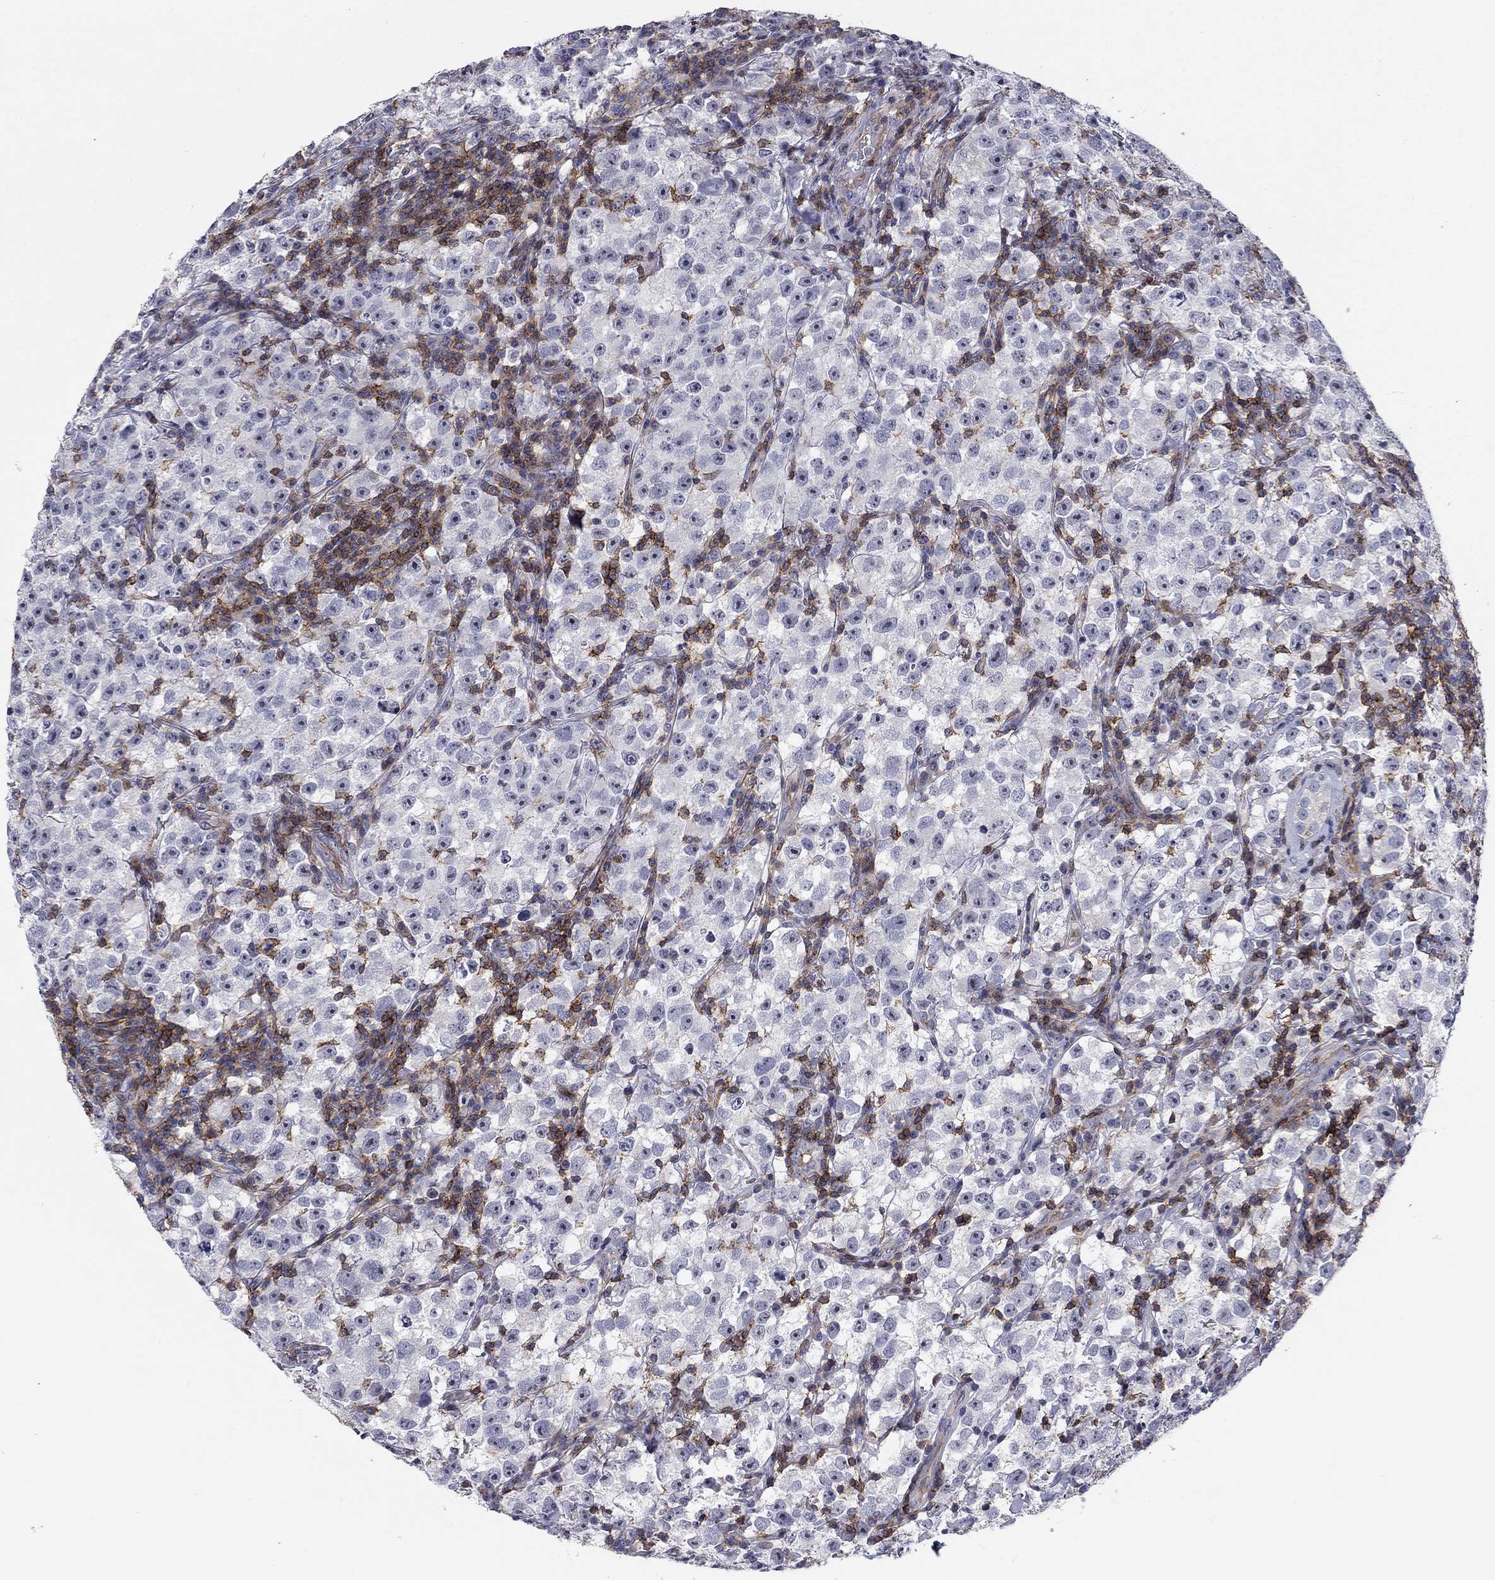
{"staining": {"intensity": "negative", "quantity": "none", "location": "none"}, "tissue": "testis cancer", "cell_type": "Tumor cells", "image_type": "cancer", "snomed": [{"axis": "morphology", "description": "Seminoma, NOS"}, {"axis": "topography", "description": "Testis"}], "caption": "Immunohistochemical staining of human seminoma (testis) displays no significant expression in tumor cells.", "gene": "SIT1", "patient": {"sex": "male", "age": 22}}